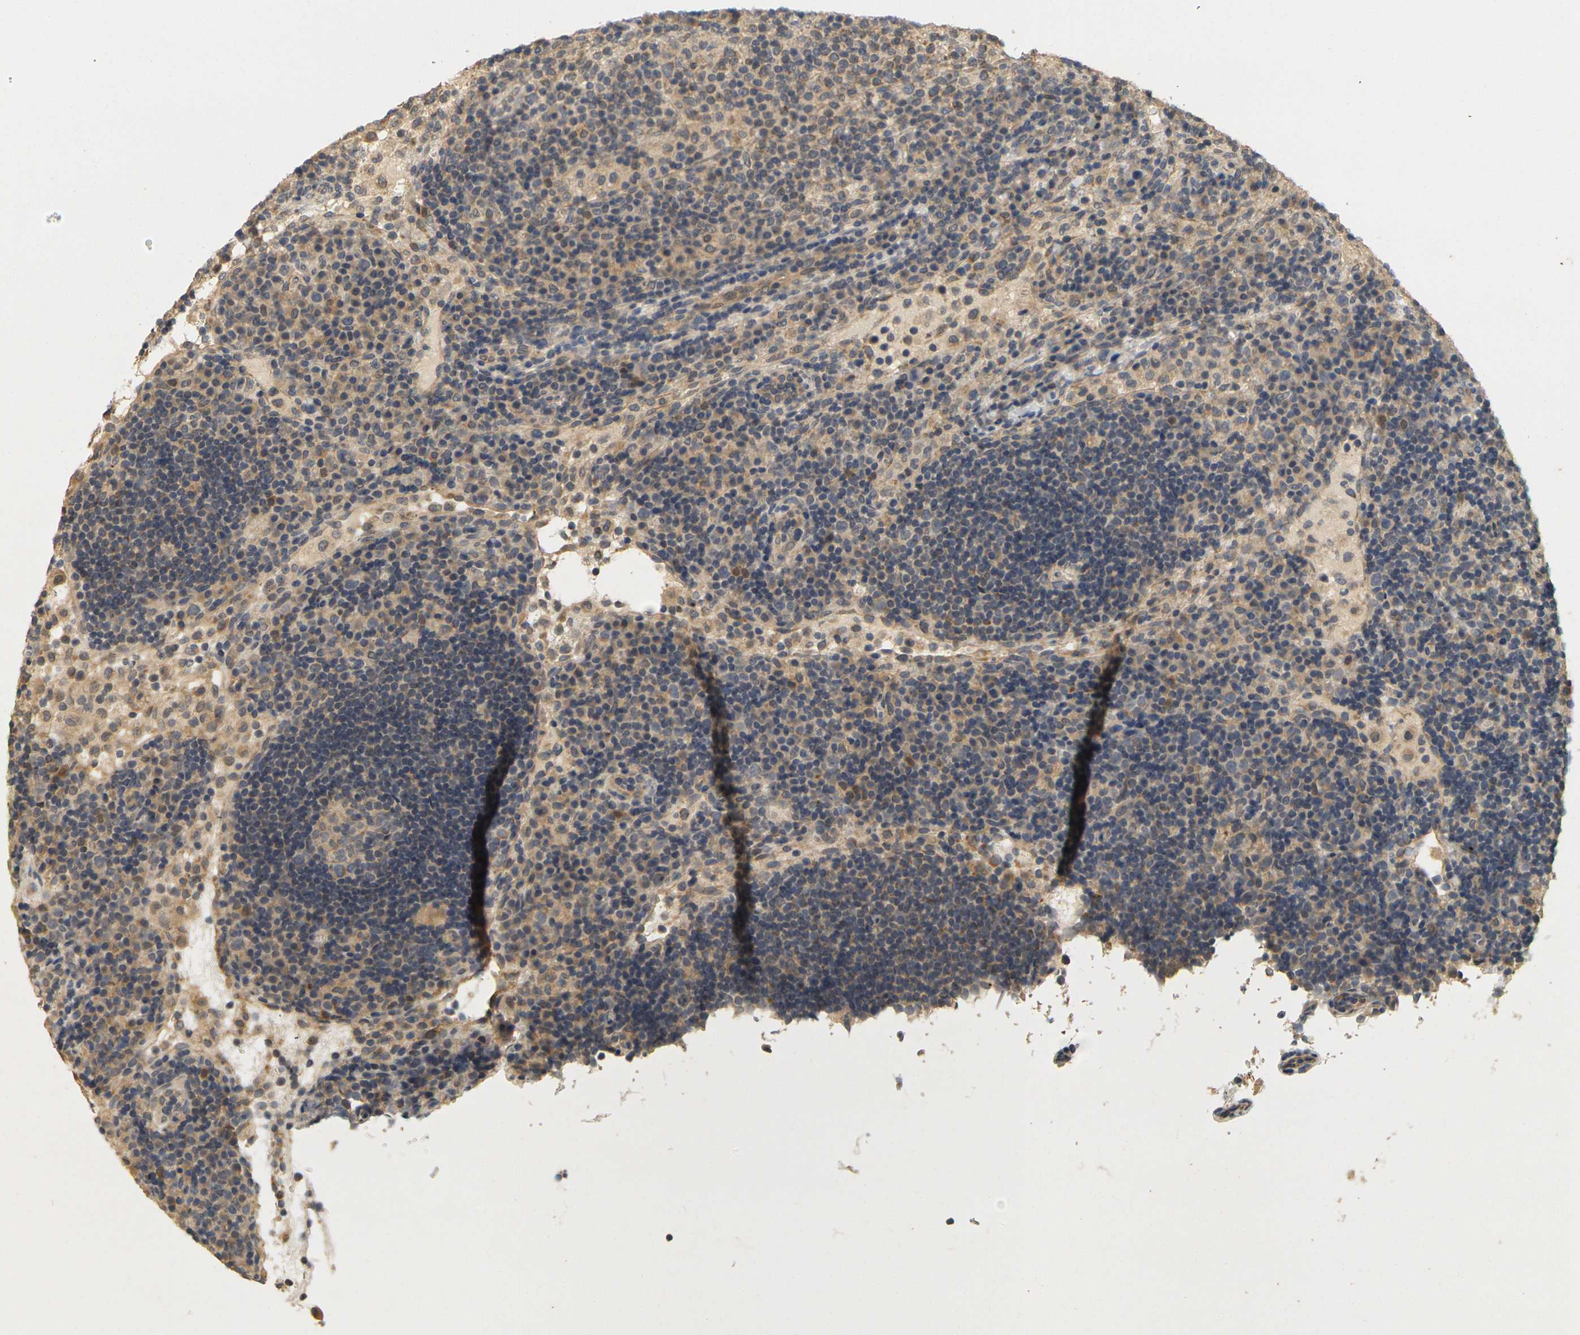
{"staining": {"intensity": "weak", "quantity": "<25%", "location": "cytoplasmic/membranous"}, "tissue": "lymph node", "cell_type": "Germinal center cells", "image_type": "normal", "snomed": [{"axis": "morphology", "description": "Normal tissue, NOS"}, {"axis": "topography", "description": "Lymph node"}], "caption": "An image of lymph node stained for a protein demonstrates no brown staining in germinal center cells.", "gene": "GDAP1", "patient": {"sex": "female", "age": 53}}